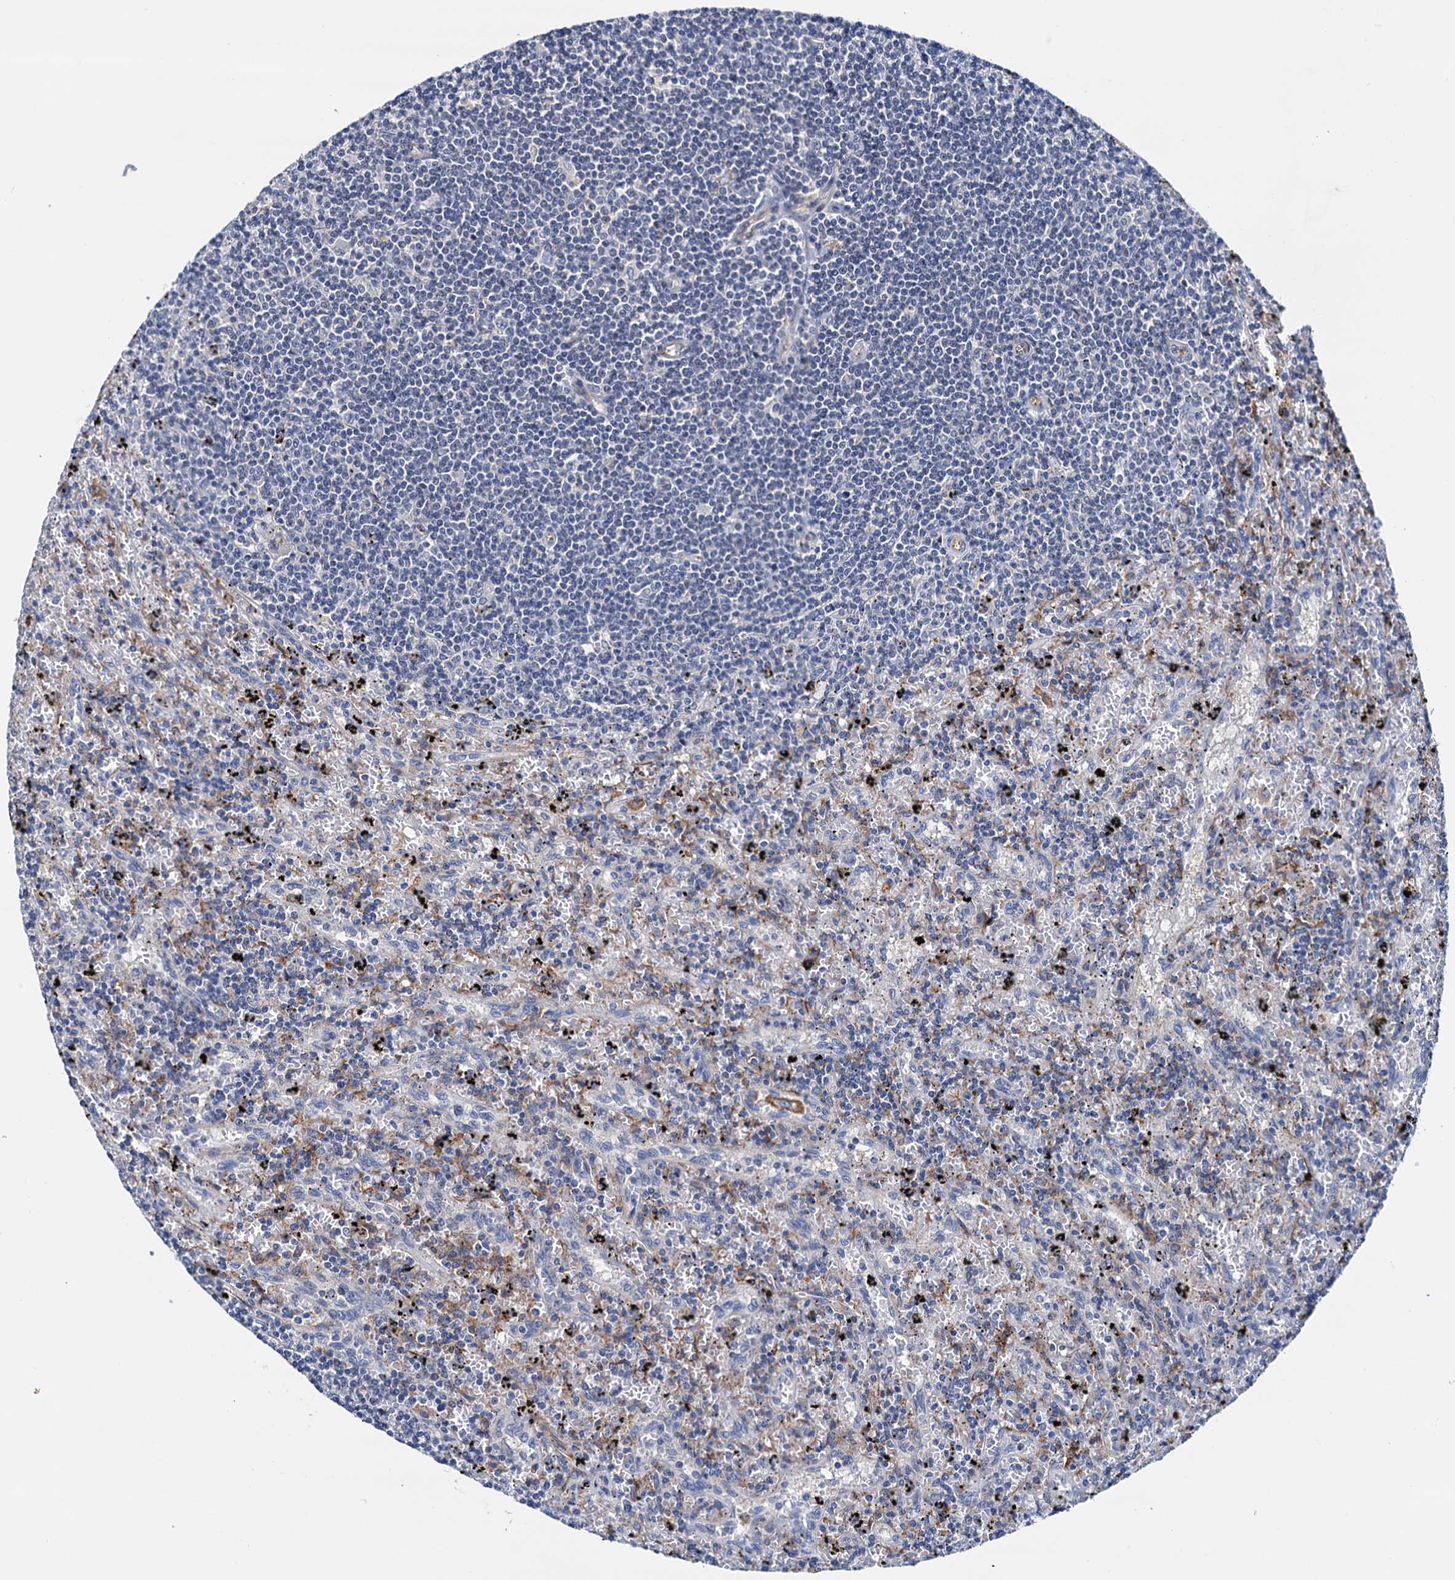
{"staining": {"intensity": "negative", "quantity": "none", "location": "none"}, "tissue": "lymphoma", "cell_type": "Tumor cells", "image_type": "cancer", "snomed": [{"axis": "morphology", "description": "Malignant lymphoma, non-Hodgkin's type, Low grade"}, {"axis": "topography", "description": "Spleen"}], "caption": "Malignant lymphoma, non-Hodgkin's type (low-grade) was stained to show a protein in brown. There is no significant expression in tumor cells.", "gene": "RASSF9", "patient": {"sex": "male", "age": 76}}